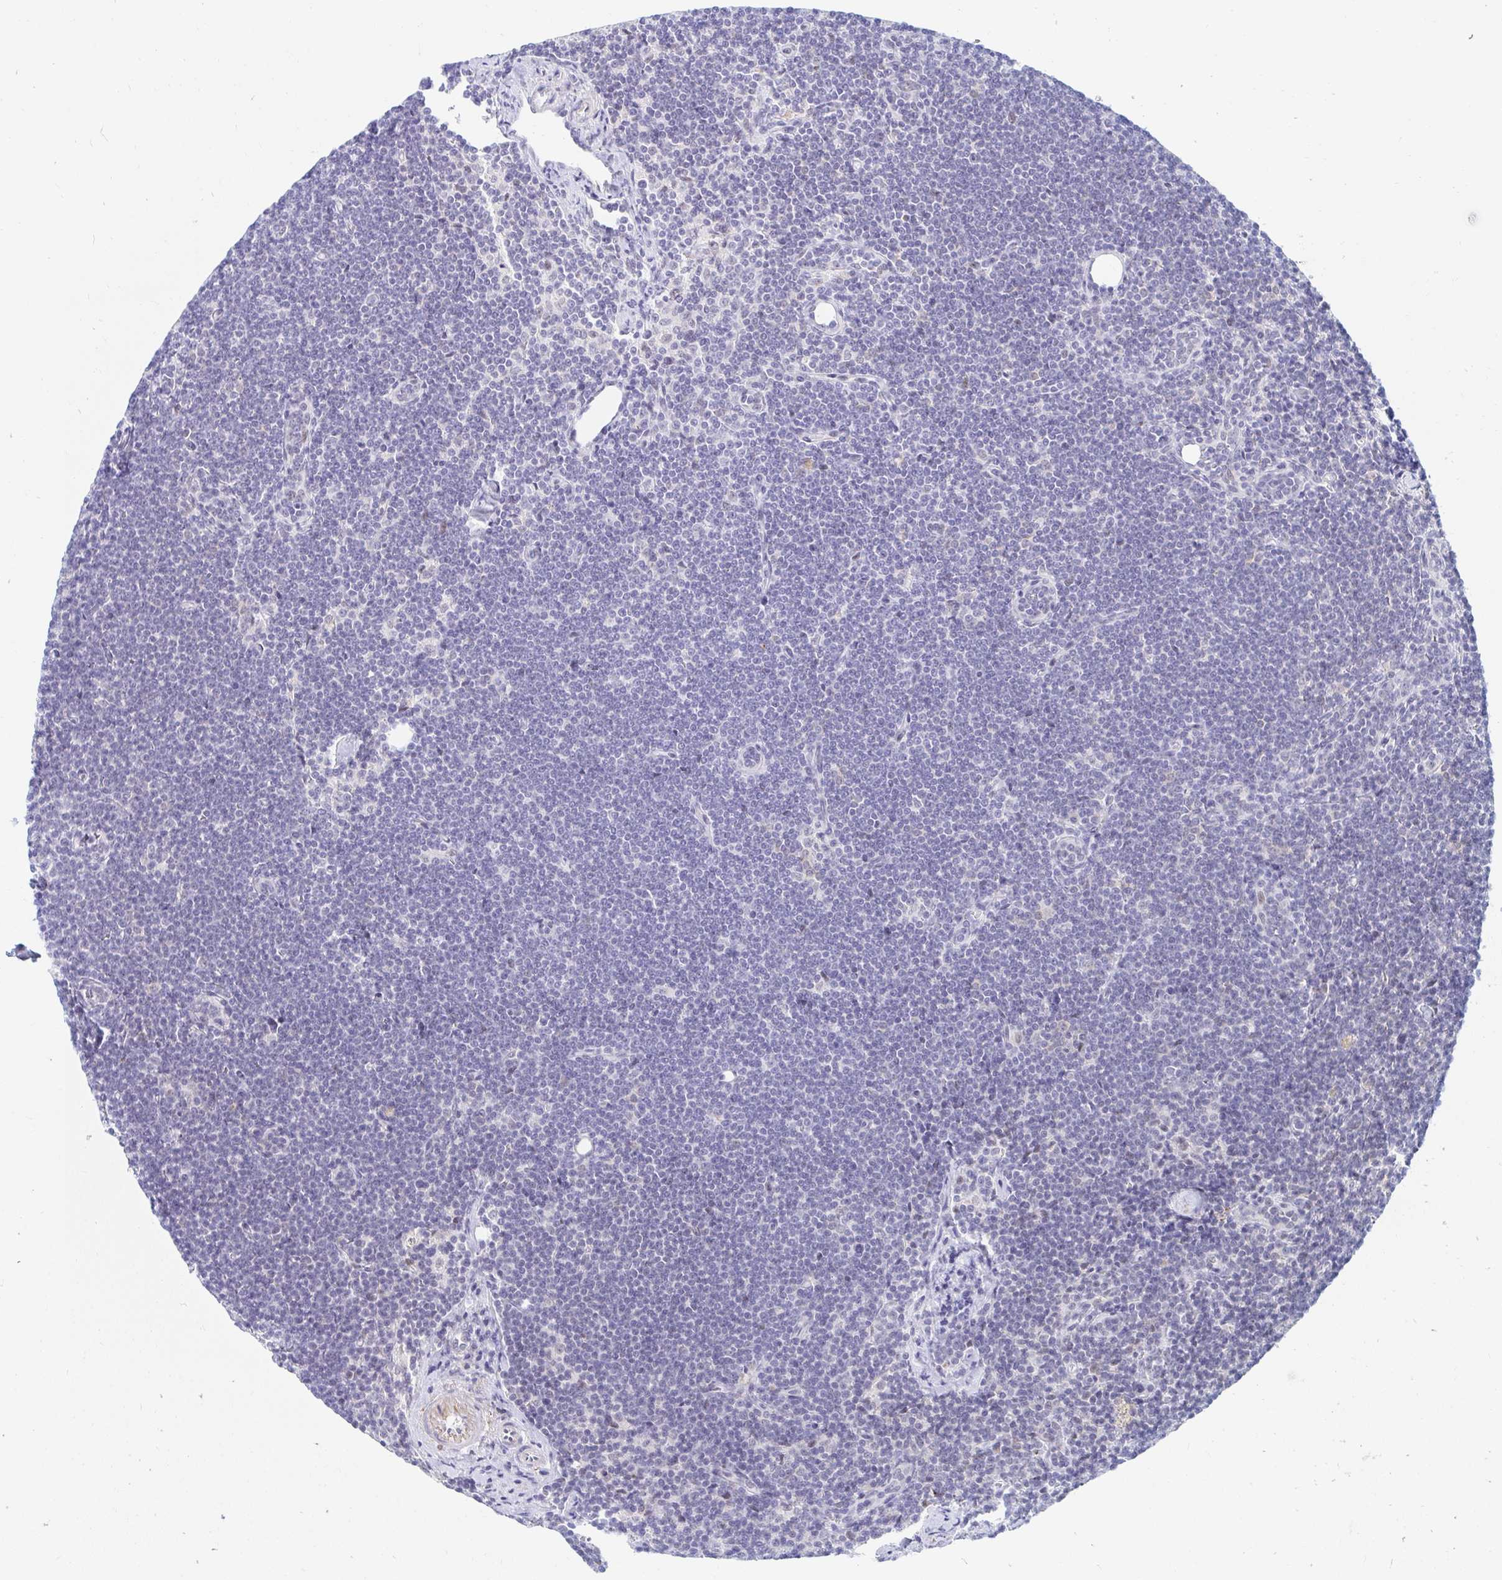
{"staining": {"intensity": "negative", "quantity": "none", "location": "none"}, "tissue": "lymphoma", "cell_type": "Tumor cells", "image_type": "cancer", "snomed": [{"axis": "morphology", "description": "Malignant lymphoma, non-Hodgkin's type, Low grade"}, {"axis": "topography", "description": "Lymph node"}], "caption": "Photomicrograph shows no protein expression in tumor cells of malignant lymphoma, non-Hodgkin's type (low-grade) tissue.", "gene": "COL28A1", "patient": {"sex": "female", "age": 73}}